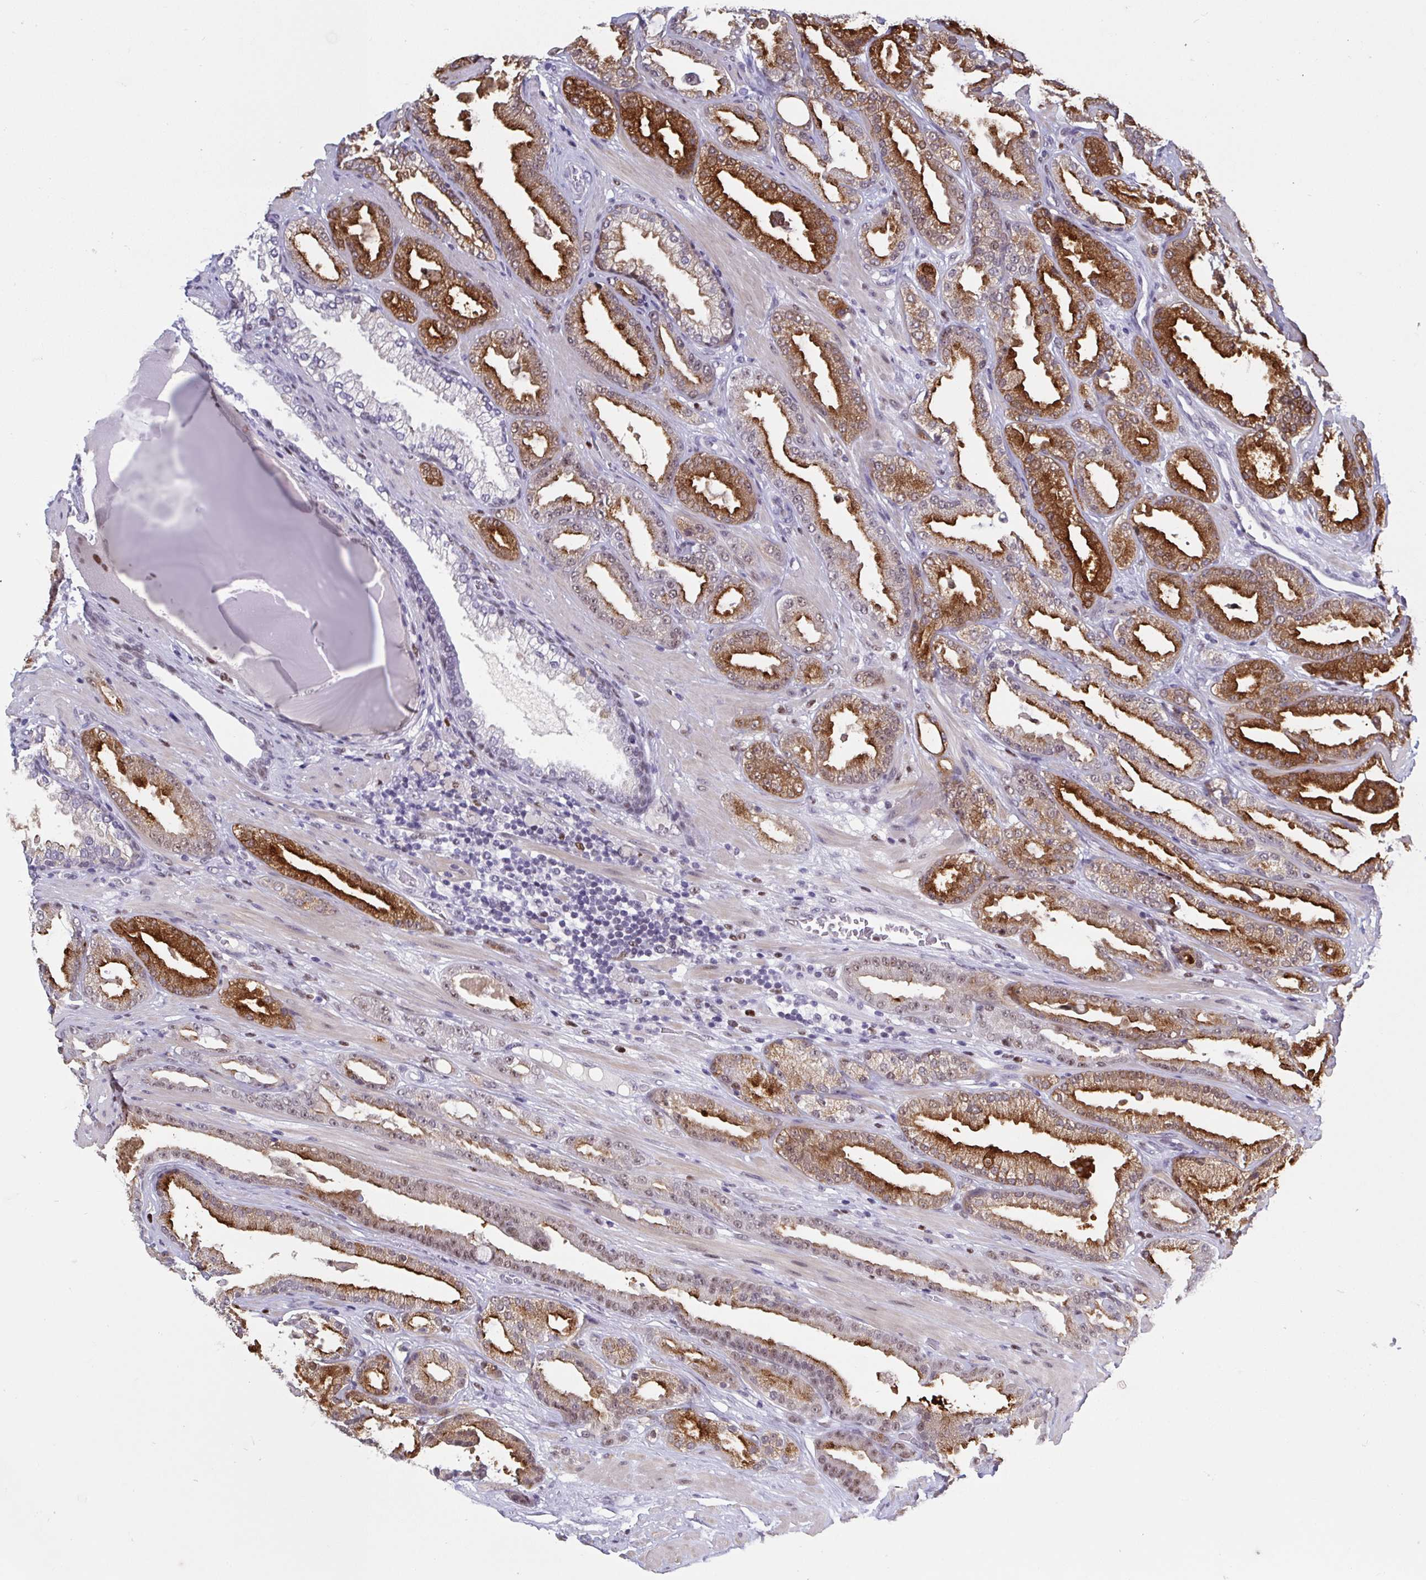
{"staining": {"intensity": "strong", "quantity": "25%-75%", "location": "cytoplasmic/membranous,nuclear"}, "tissue": "prostate cancer", "cell_type": "Tumor cells", "image_type": "cancer", "snomed": [{"axis": "morphology", "description": "Adenocarcinoma, Low grade"}, {"axis": "topography", "description": "Prostate"}], "caption": "Immunohistochemistry staining of prostate cancer (adenocarcinoma (low-grade)), which displays high levels of strong cytoplasmic/membranous and nuclear positivity in approximately 25%-75% of tumor cells indicating strong cytoplasmic/membranous and nuclear protein positivity. The staining was performed using DAB (brown) for protein detection and nuclei were counterstained in hematoxylin (blue).", "gene": "JDP2", "patient": {"sex": "male", "age": 61}}